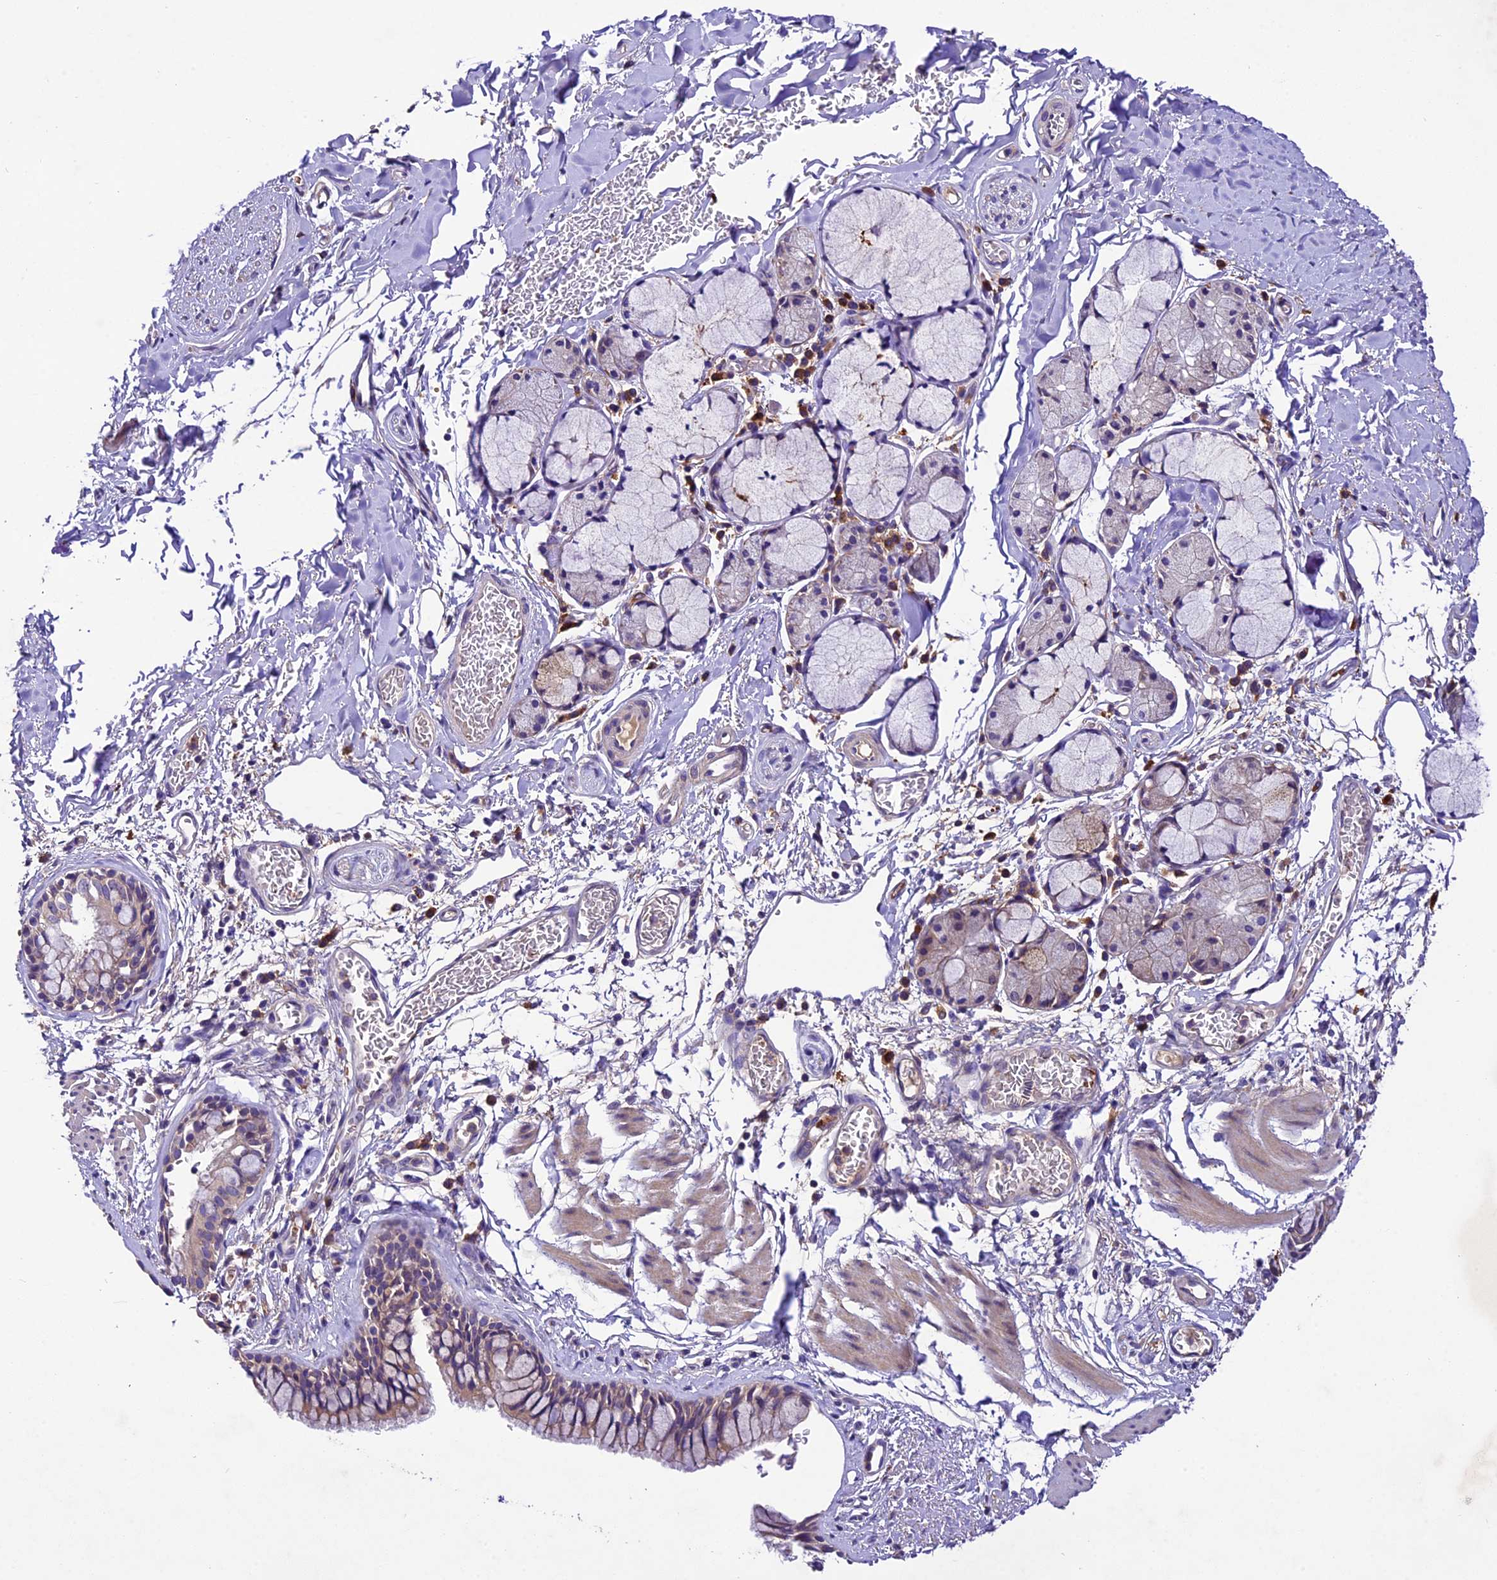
{"staining": {"intensity": "weak", "quantity": "<25%", "location": "cytoplasmic/membranous"}, "tissue": "bronchus", "cell_type": "Respiratory epithelial cells", "image_type": "normal", "snomed": [{"axis": "morphology", "description": "Normal tissue, NOS"}, {"axis": "topography", "description": "Cartilage tissue"}, {"axis": "topography", "description": "Bronchus"}], "caption": "IHC image of benign bronchus: human bronchus stained with DAB reveals no significant protein expression in respiratory epithelial cells. The staining is performed using DAB brown chromogen with nuclei counter-stained in using hematoxylin.", "gene": "CILP2", "patient": {"sex": "female", "age": 36}}